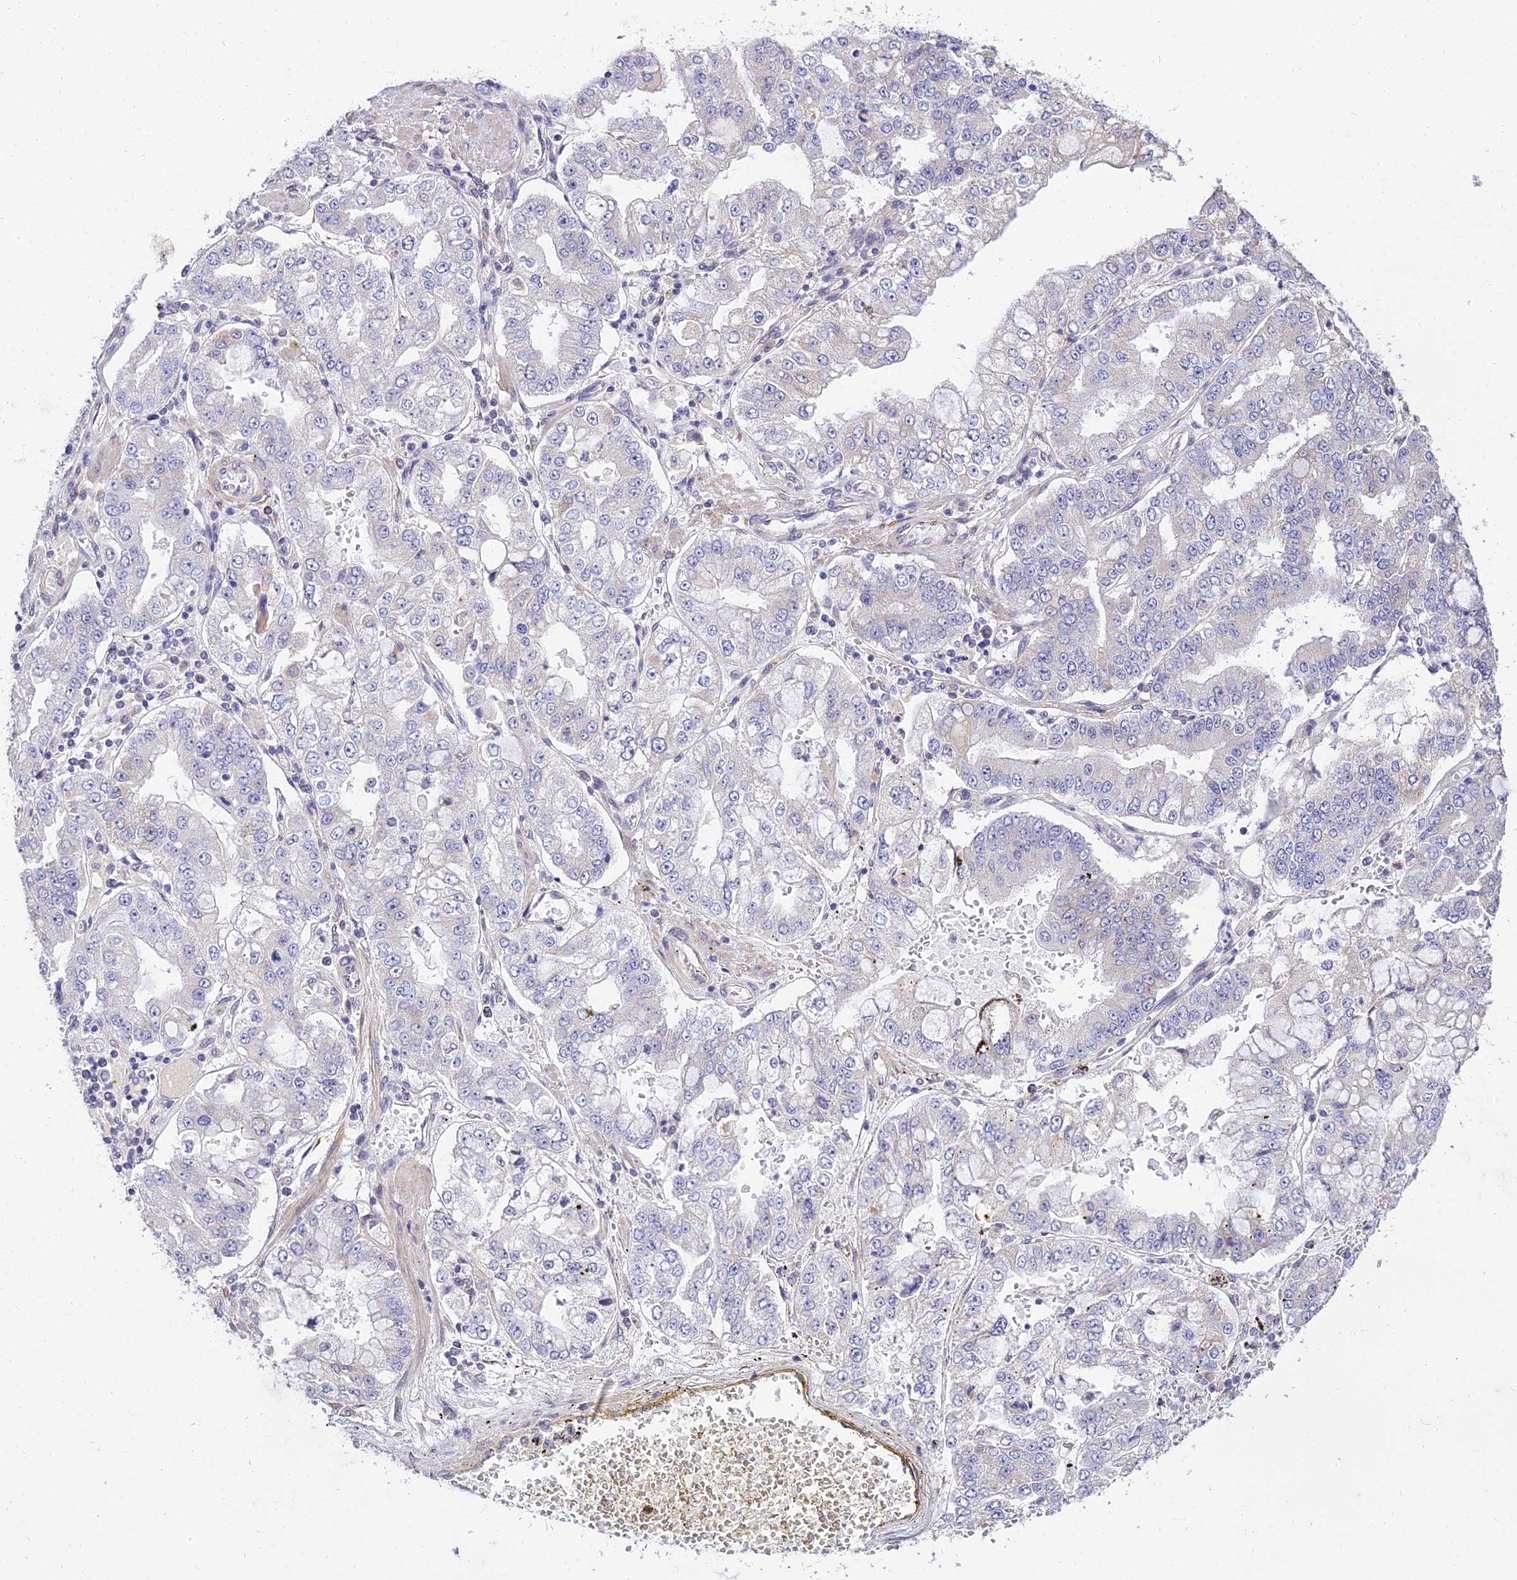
{"staining": {"intensity": "negative", "quantity": "none", "location": "none"}, "tissue": "stomach cancer", "cell_type": "Tumor cells", "image_type": "cancer", "snomed": [{"axis": "morphology", "description": "Adenocarcinoma, NOS"}, {"axis": "topography", "description": "Stomach"}], "caption": "A micrograph of stomach cancer stained for a protein demonstrates no brown staining in tumor cells.", "gene": "ARL8B", "patient": {"sex": "male", "age": 76}}